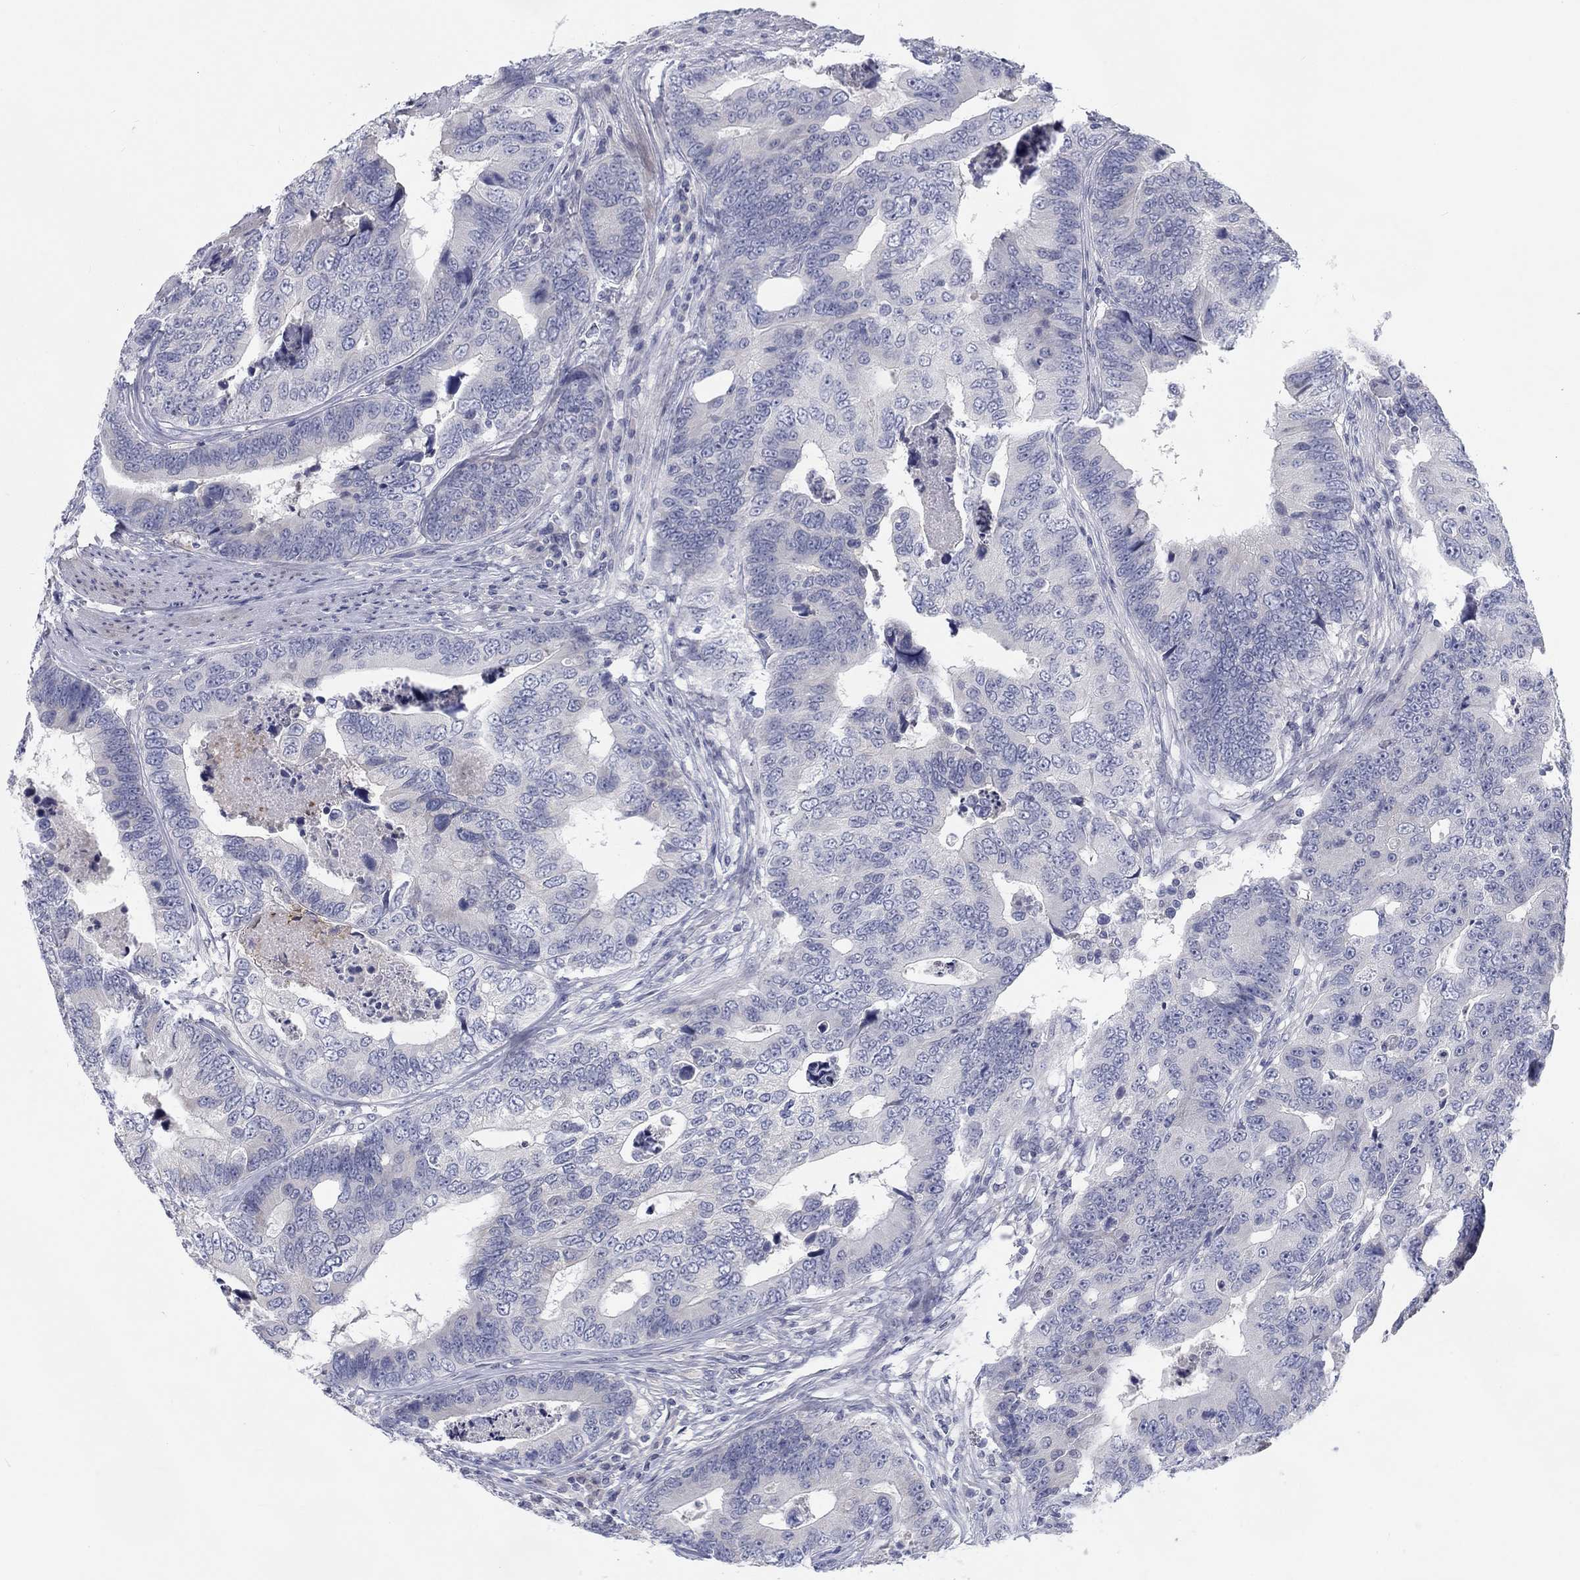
{"staining": {"intensity": "negative", "quantity": "none", "location": "none"}, "tissue": "colorectal cancer", "cell_type": "Tumor cells", "image_type": "cancer", "snomed": [{"axis": "morphology", "description": "Adenocarcinoma, NOS"}, {"axis": "topography", "description": "Colon"}], "caption": "Immunohistochemistry of colorectal adenocarcinoma displays no expression in tumor cells.", "gene": "CALB1", "patient": {"sex": "female", "age": 72}}